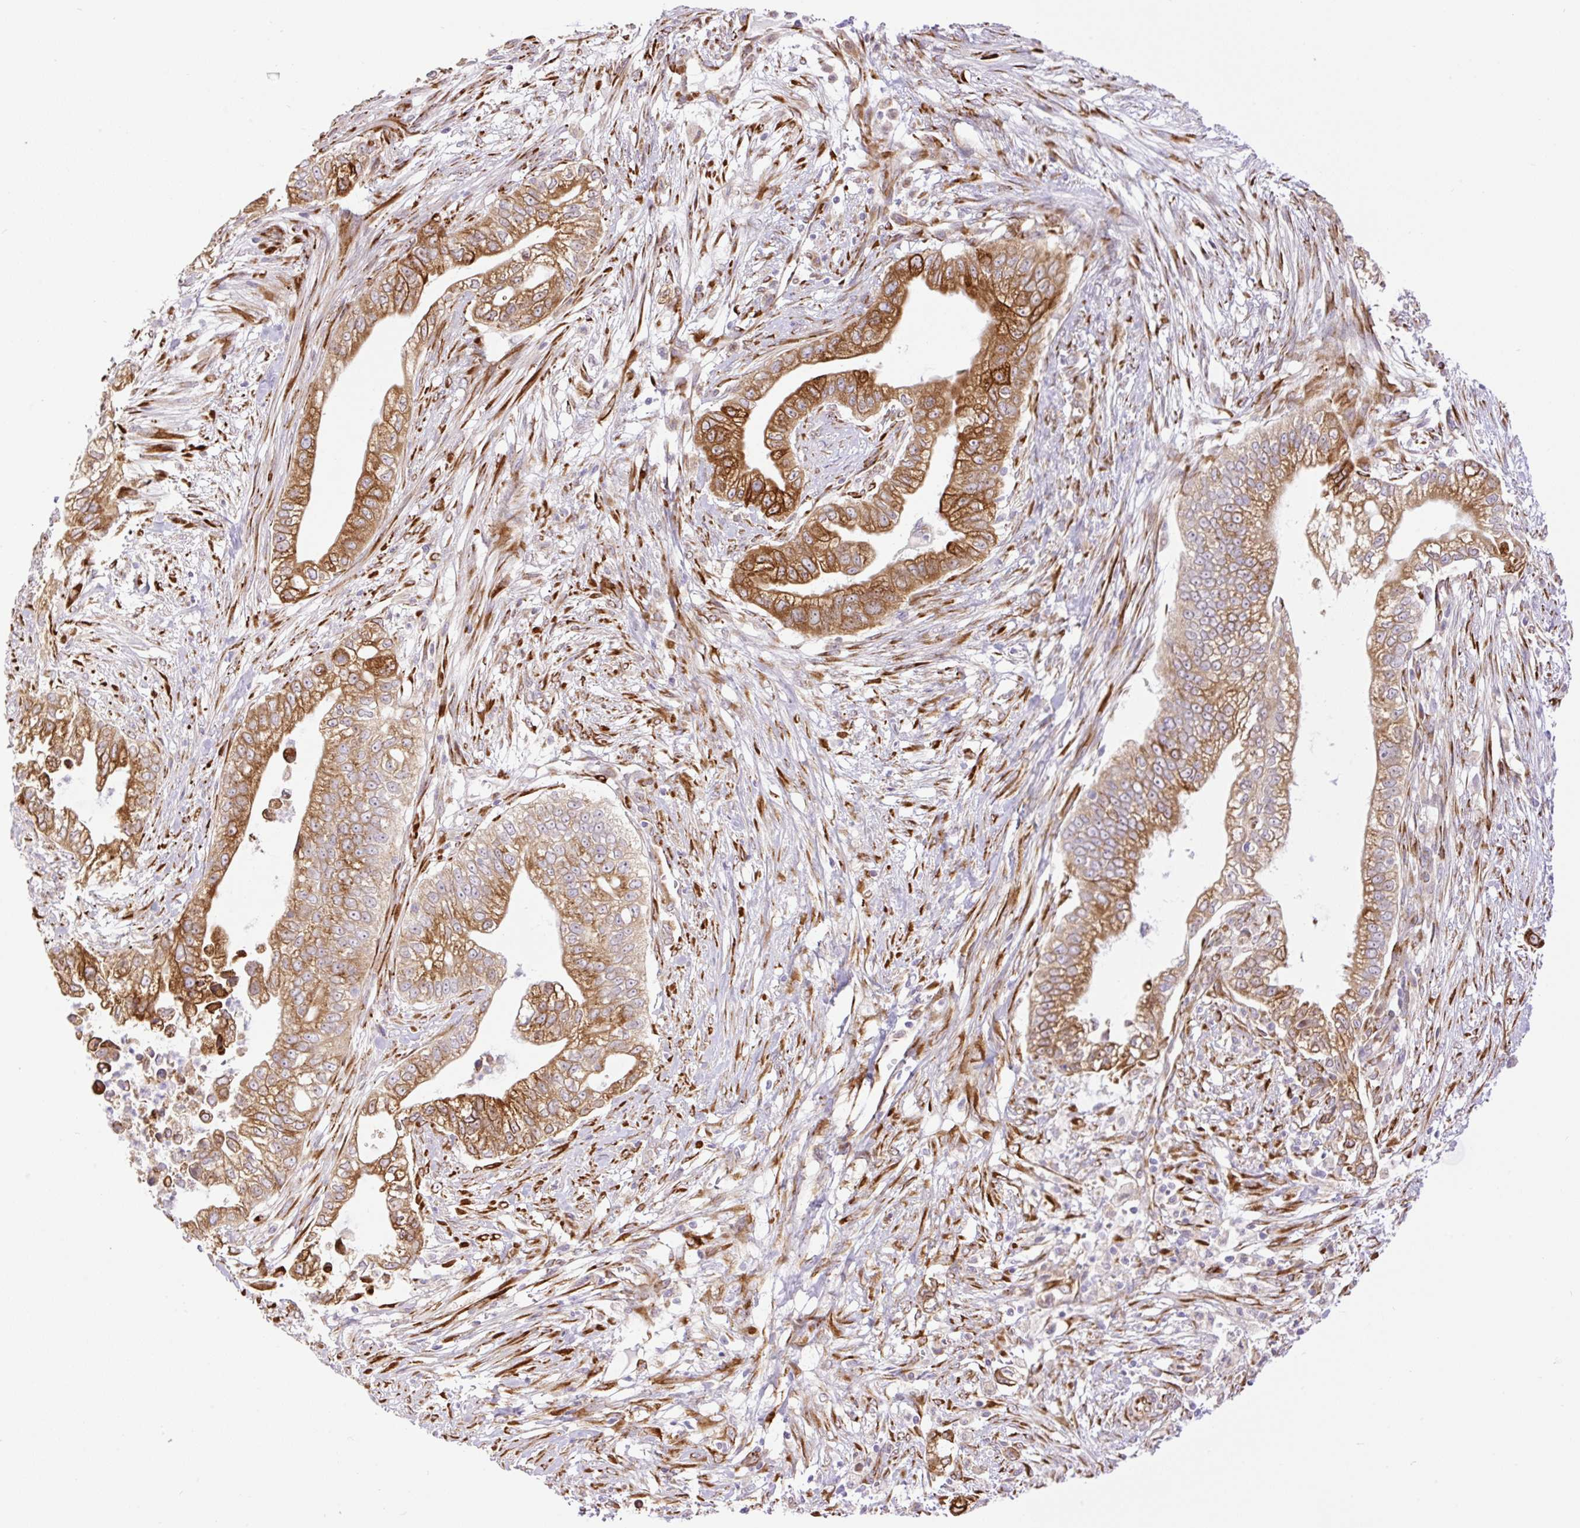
{"staining": {"intensity": "moderate", "quantity": ">75%", "location": "cytoplasmic/membranous"}, "tissue": "pancreatic cancer", "cell_type": "Tumor cells", "image_type": "cancer", "snomed": [{"axis": "morphology", "description": "Adenocarcinoma, NOS"}, {"axis": "topography", "description": "Pancreas"}], "caption": "A photomicrograph of pancreatic adenocarcinoma stained for a protein demonstrates moderate cytoplasmic/membranous brown staining in tumor cells.", "gene": "RAB30", "patient": {"sex": "male", "age": 70}}